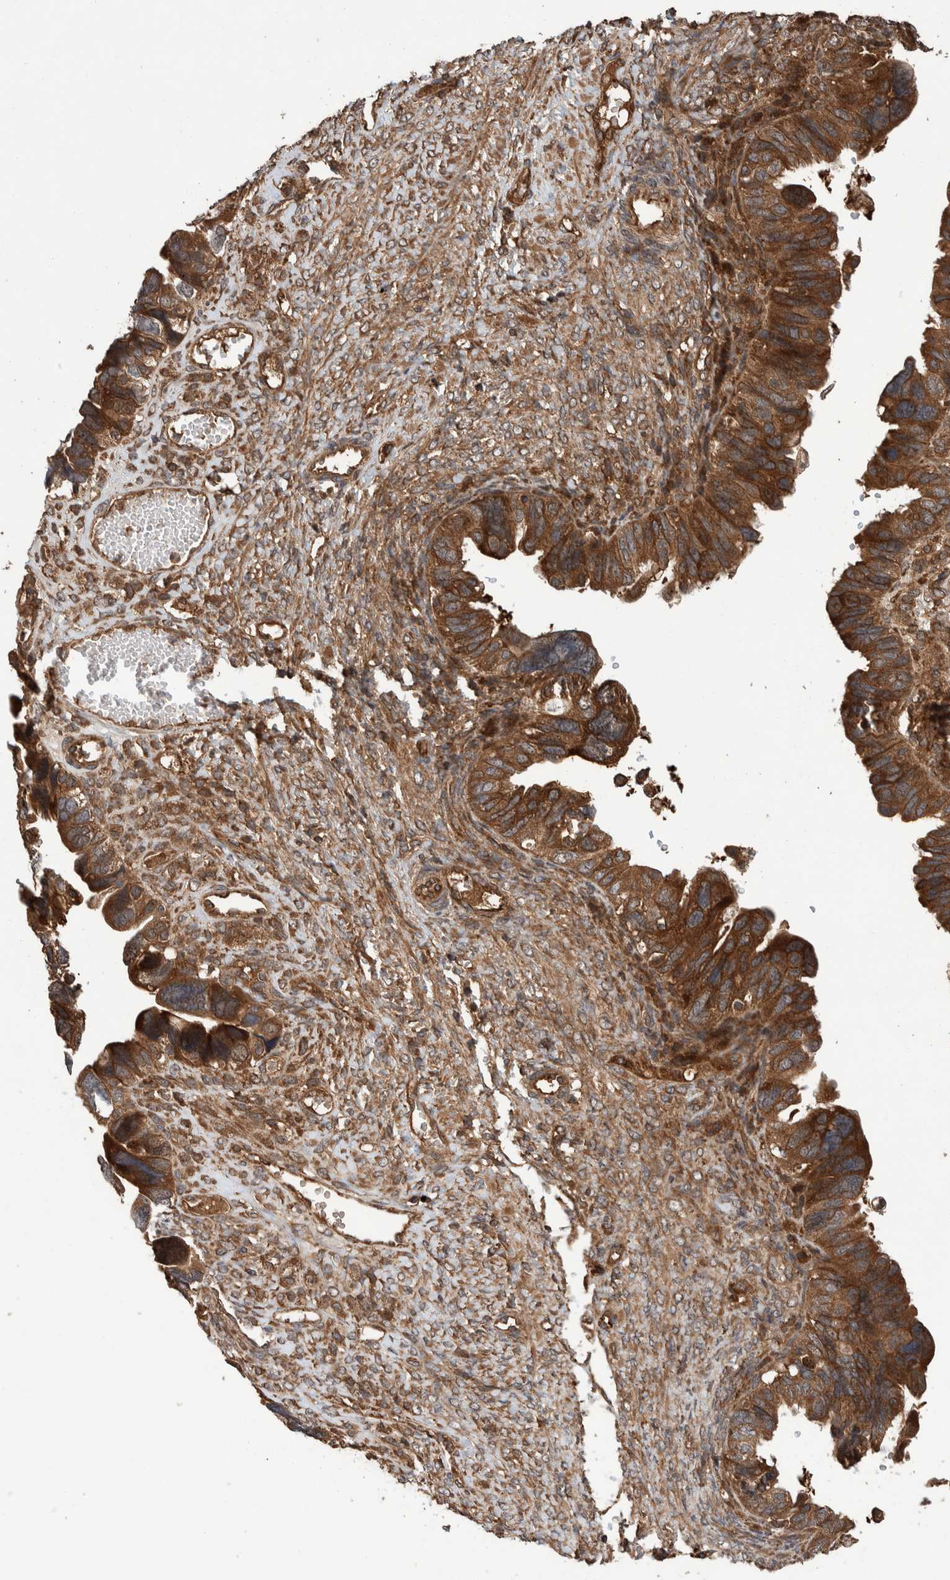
{"staining": {"intensity": "strong", "quantity": ">75%", "location": "cytoplasmic/membranous"}, "tissue": "ovarian cancer", "cell_type": "Tumor cells", "image_type": "cancer", "snomed": [{"axis": "morphology", "description": "Cystadenocarcinoma, serous, NOS"}, {"axis": "topography", "description": "Ovary"}], "caption": "Tumor cells demonstrate high levels of strong cytoplasmic/membranous positivity in approximately >75% of cells in human serous cystadenocarcinoma (ovarian).", "gene": "VBP1", "patient": {"sex": "female", "age": 79}}